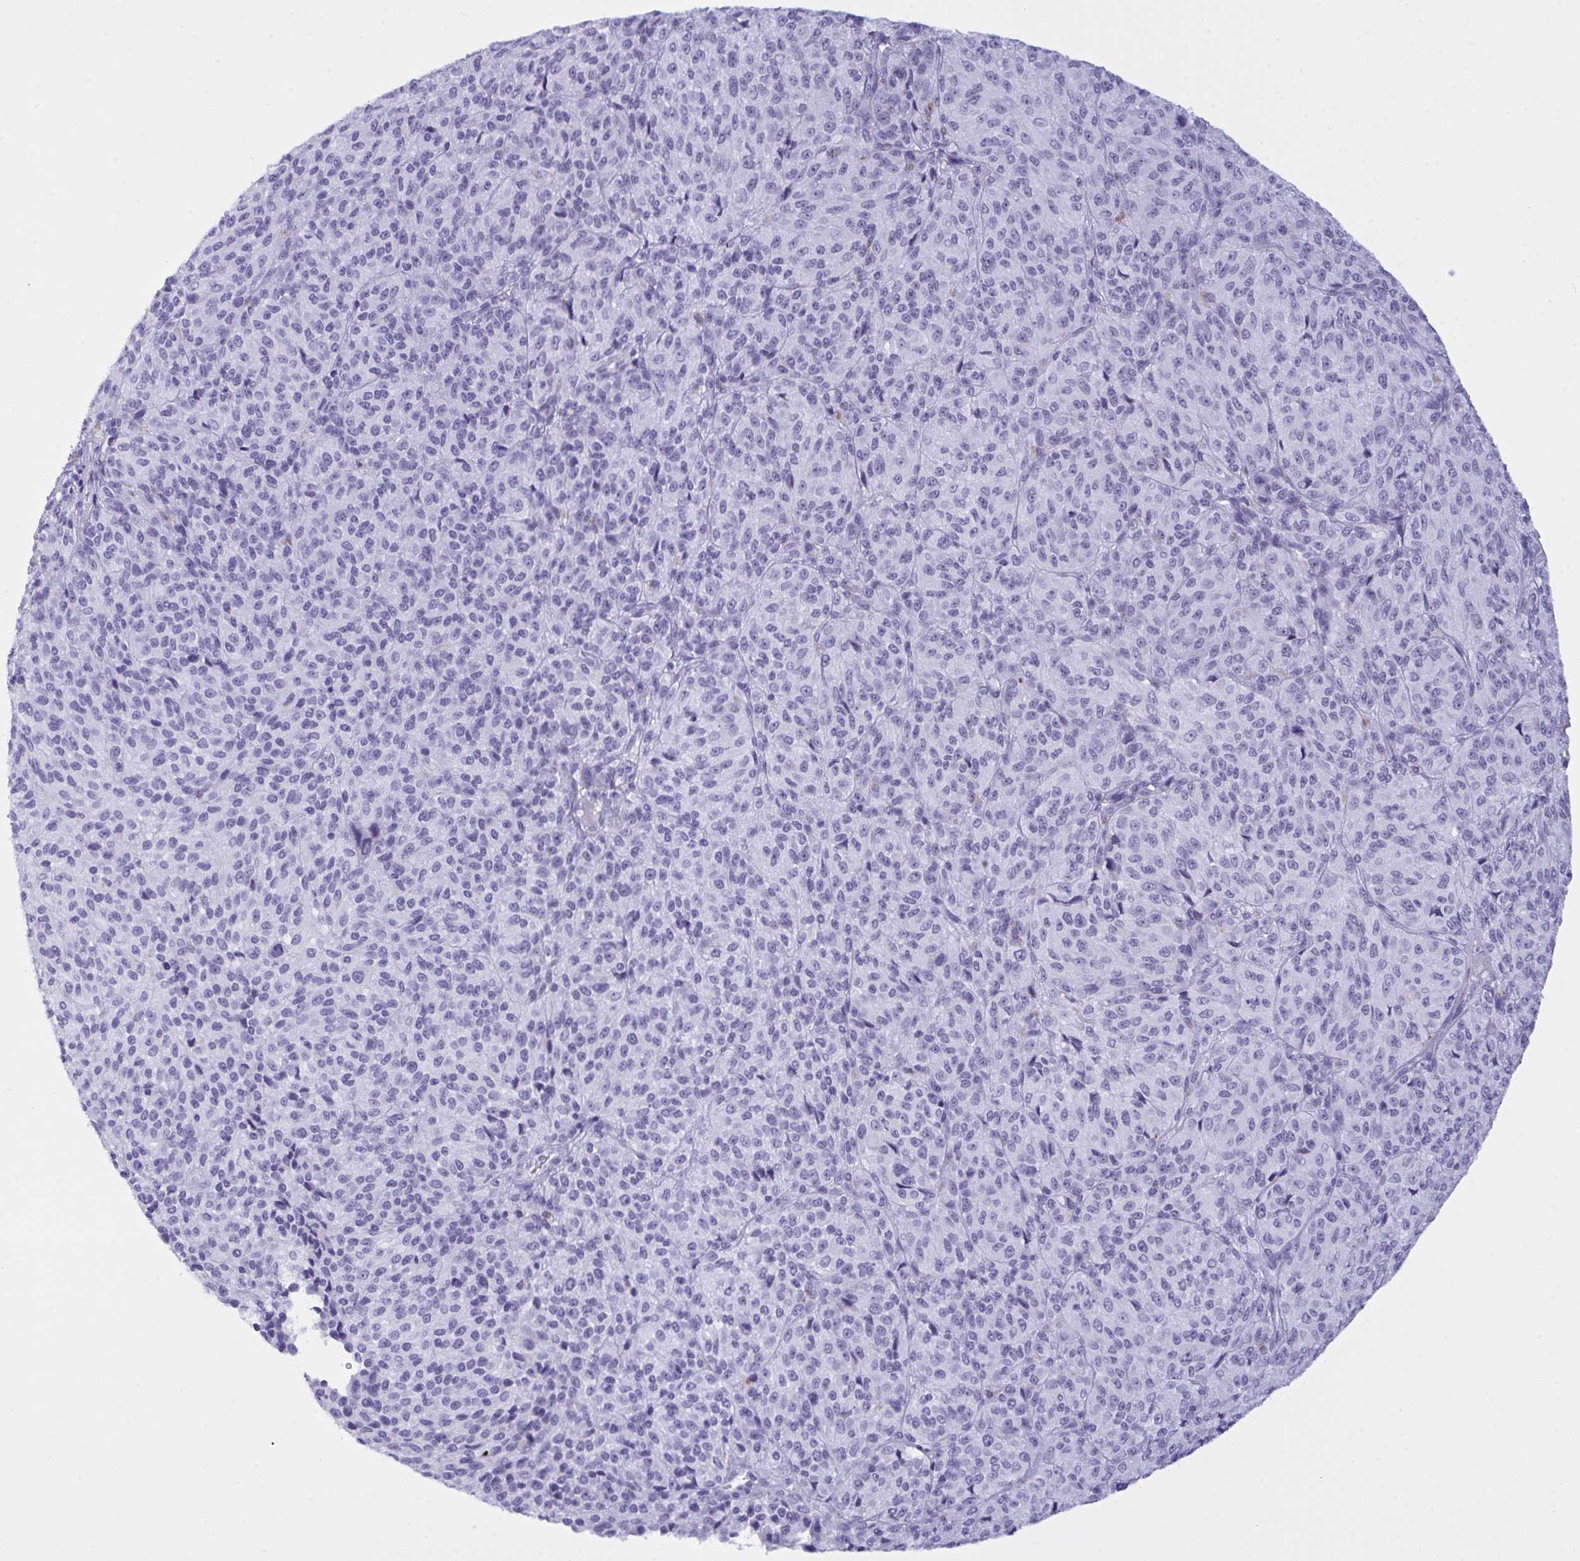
{"staining": {"intensity": "negative", "quantity": "none", "location": "none"}, "tissue": "melanoma", "cell_type": "Tumor cells", "image_type": "cancer", "snomed": [{"axis": "morphology", "description": "Malignant melanoma, Metastatic site"}, {"axis": "topography", "description": "Brain"}], "caption": "Melanoma was stained to show a protein in brown. There is no significant positivity in tumor cells.", "gene": "ELN", "patient": {"sex": "female", "age": 56}}